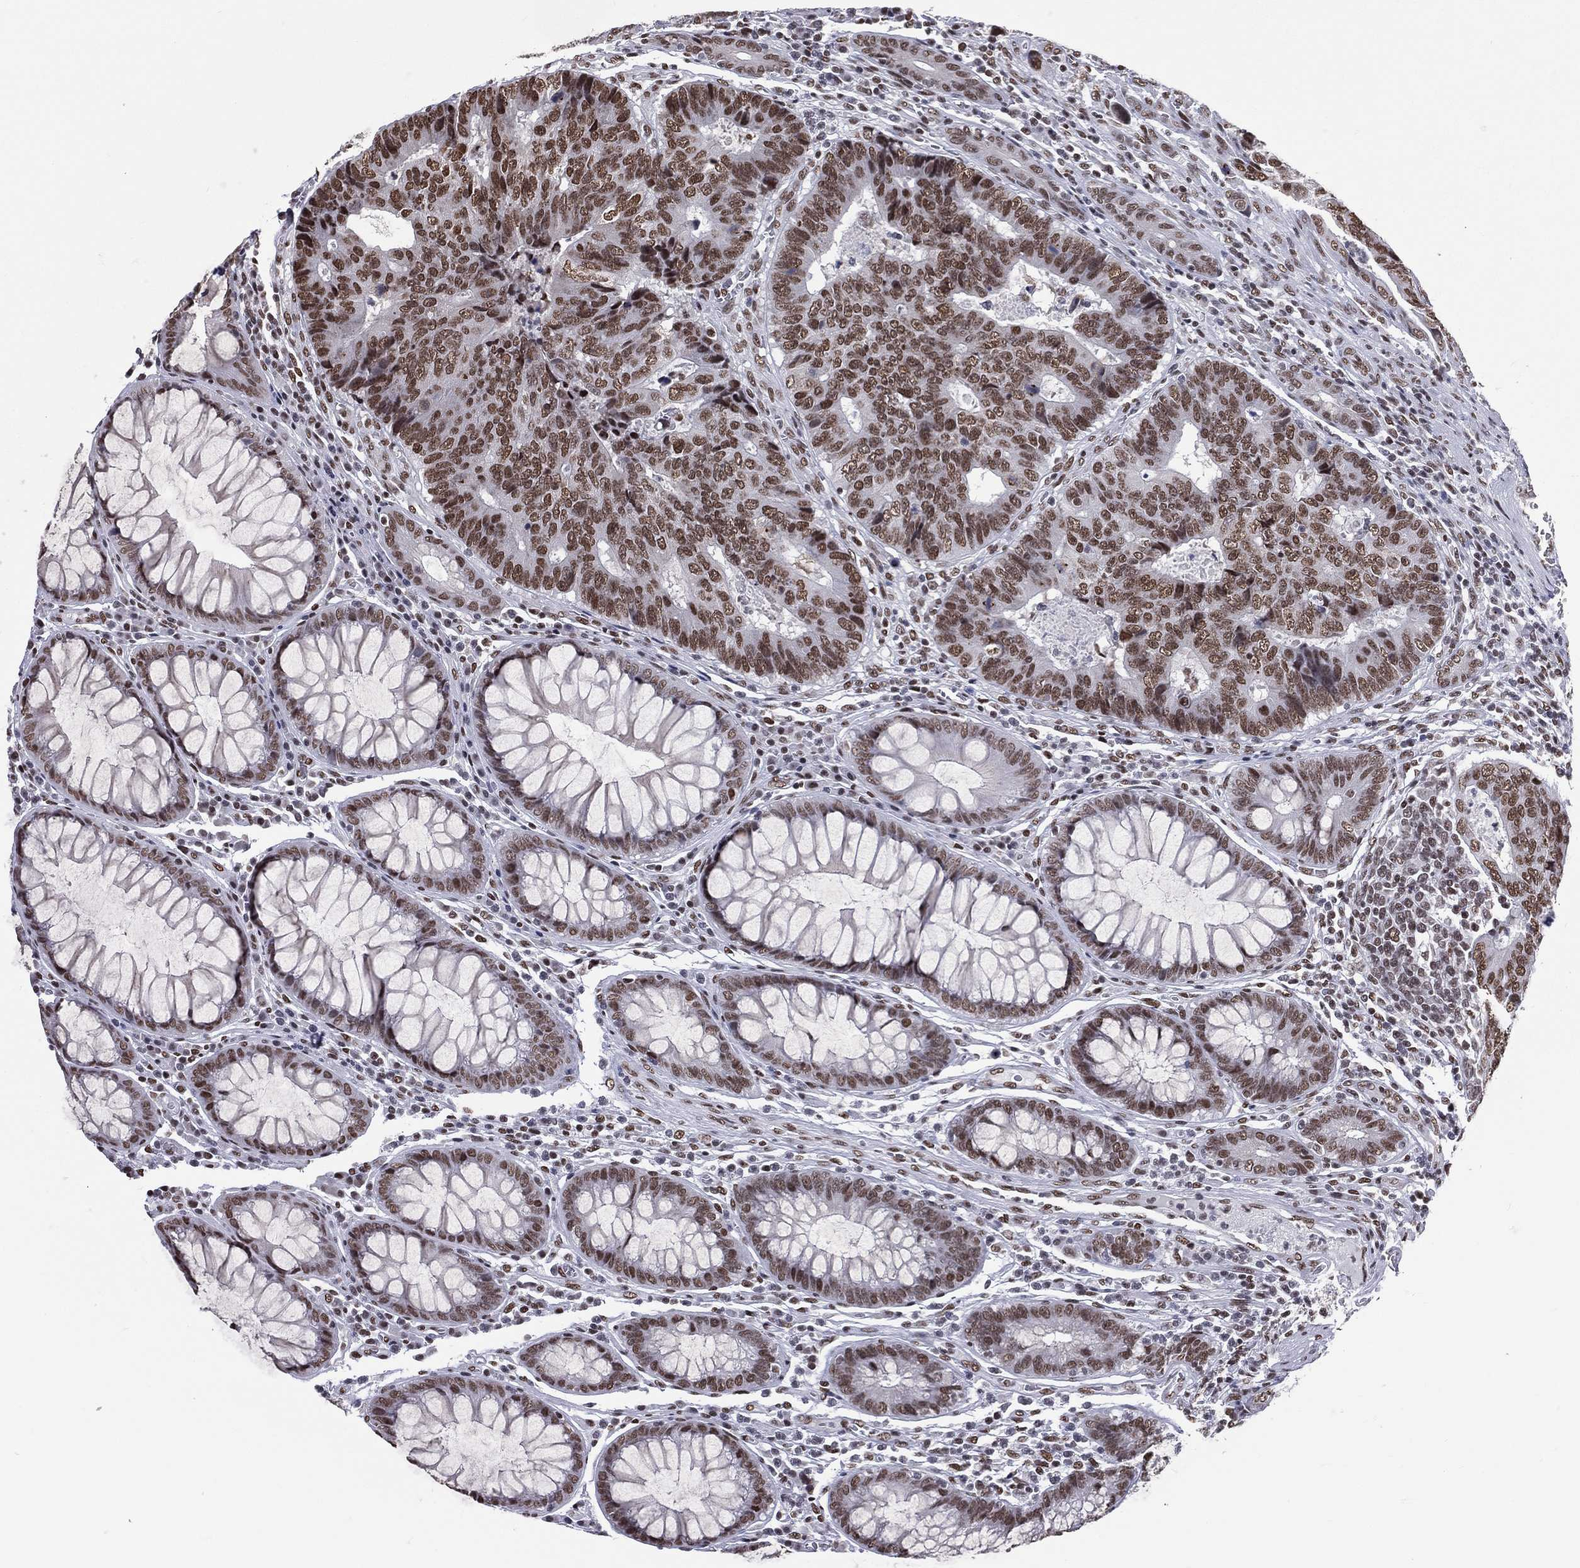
{"staining": {"intensity": "moderate", "quantity": ">75%", "location": "nuclear"}, "tissue": "colorectal cancer", "cell_type": "Tumor cells", "image_type": "cancer", "snomed": [{"axis": "morphology", "description": "Adenocarcinoma, NOS"}, {"axis": "topography", "description": "Colon"}], "caption": "Moderate nuclear positivity for a protein is identified in about >75% of tumor cells of colorectal cancer using immunohistochemistry.", "gene": "ZNF7", "patient": {"sex": "female", "age": 48}}